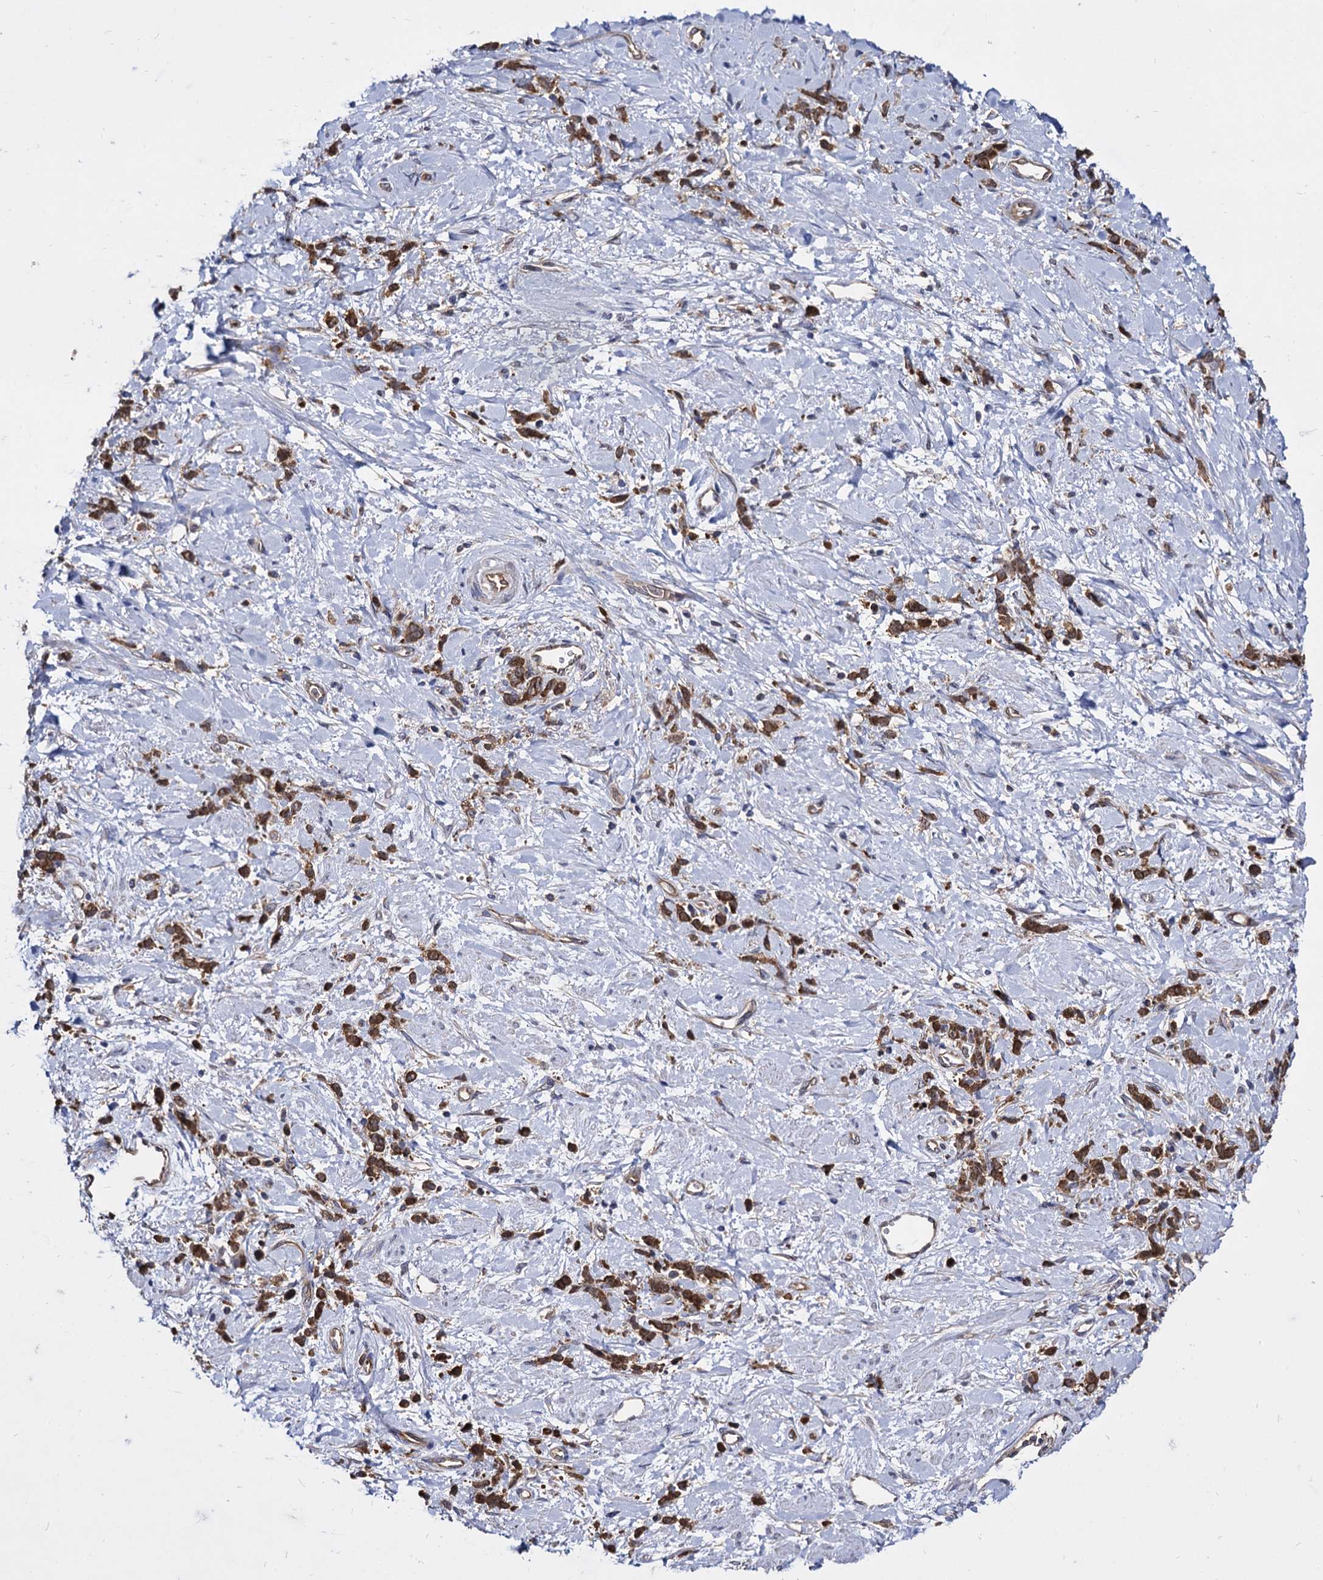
{"staining": {"intensity": "moderate", "quantity": ">75%", "location": "cytoplasmic/membranous"}, "tissue": "stomach cancer", "cell_type": "Tumor cells", "image_type": "cancer", "snomed": [{"axis": "morphology", "description": "Adenocarcinoma, NOS"}, {"axis": "topography", "description": "Stomach"}], "caption": "DAB immunohistochemical staining of human stomach cancer displays moderate cytoplasmic/membranous protein positivity in approximately >75% of tumor cells. (Stains: DAB (3,3'-diaminobenzidine) in brown, nuclei in blue, Microscopy: brightfield microscopy at high magnification).", "gene": "NME1", "patient": {"sex": "female", "age": 60}}